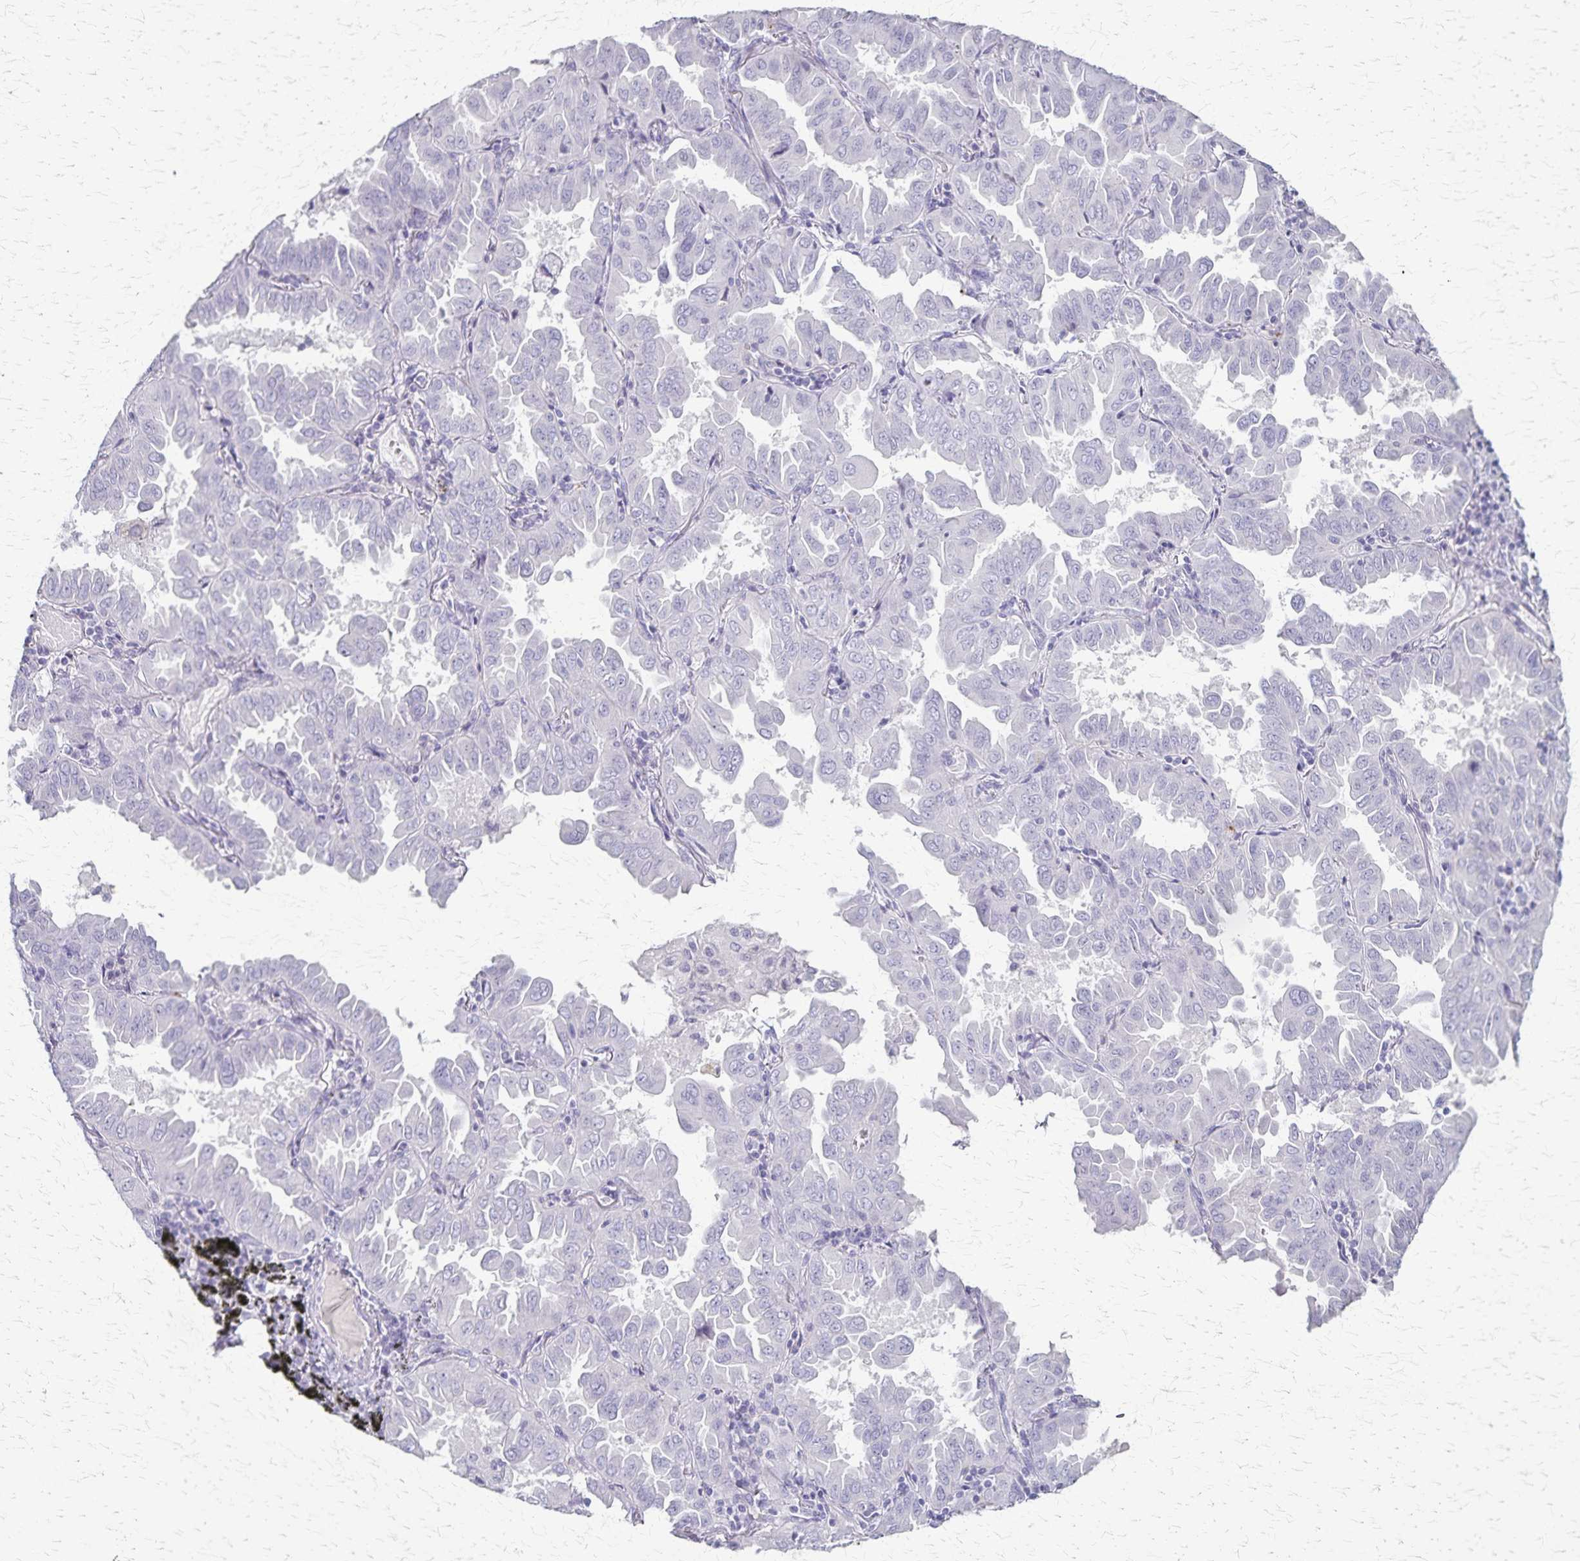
{"staining": {"intensity": "negative", "quantity": "none", "location": "none"}, "tissue": "lung cancer", "cell_type": "Tumor cells", "image_type": "cancer", "snomed": [{"axis": "morphology", "description": "Adenocarcinoma, NOS"}, {"axis": "topography", "description": "Lung"}], "caption": "DAB (3,3'-diaminobenzidine) immunohistochemical staining of human adenocarcinoma (lung) exhibits no significant expression in tumor cells.", "gene": "RASL10B", "patient": {"sex": "male", "age": 64}}